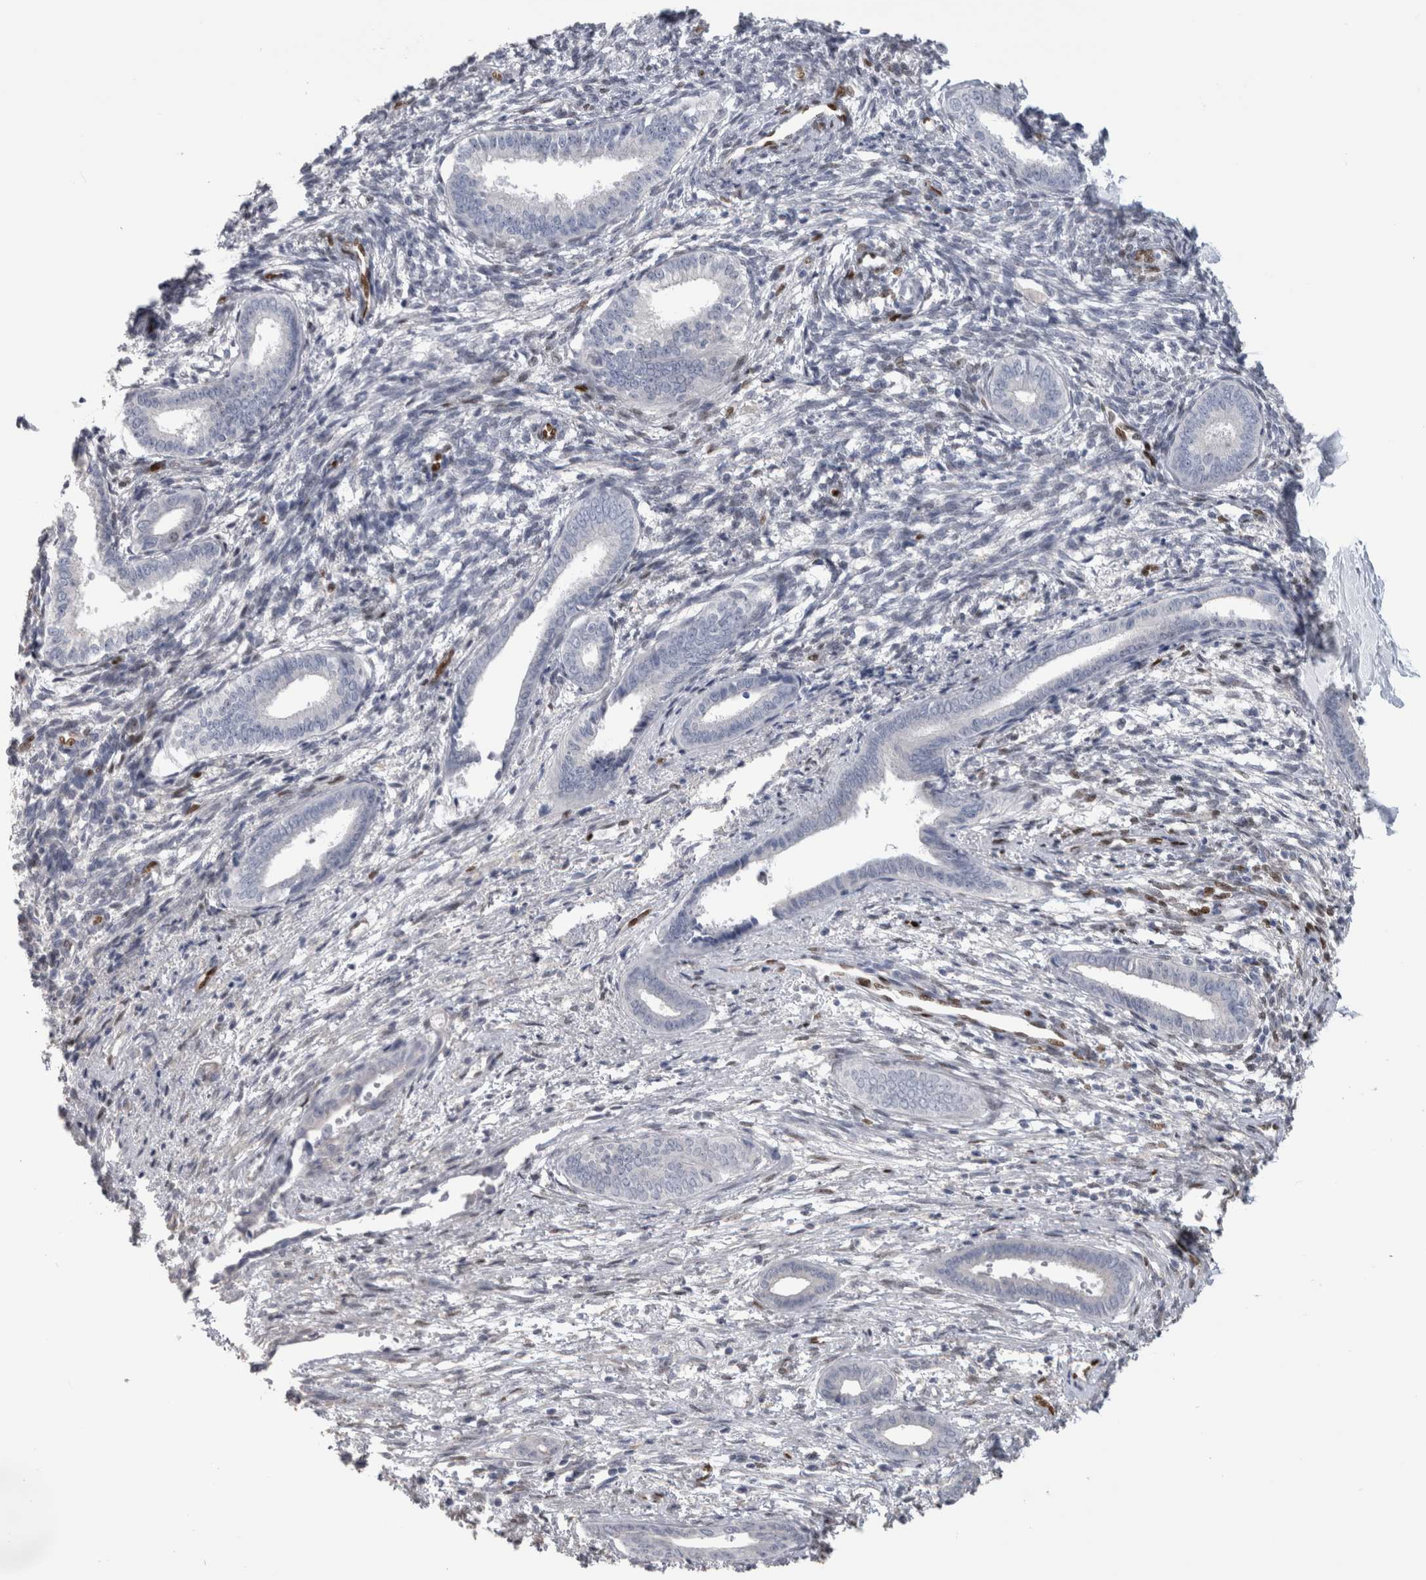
{"staining": {"intensity": "negative", "quantity": "none", "location": "none"}, "tissue": "endometrium", "cell_type": "Cells in endometrial stroma", "image_type": "normal", "snomed": [{"axis": "morphology", "description": "Normal tissue, NOS"}, {"axis": "topography", "description": "Endometrium"}], "caption": "Image shows no significant protein positivity in cells in endometrial stroma of unremarkable endometrium. (IHC, brightfield microscopy, high magnification).", "gene": "IL33", "patient": {"sex": "female", "age": 56}}